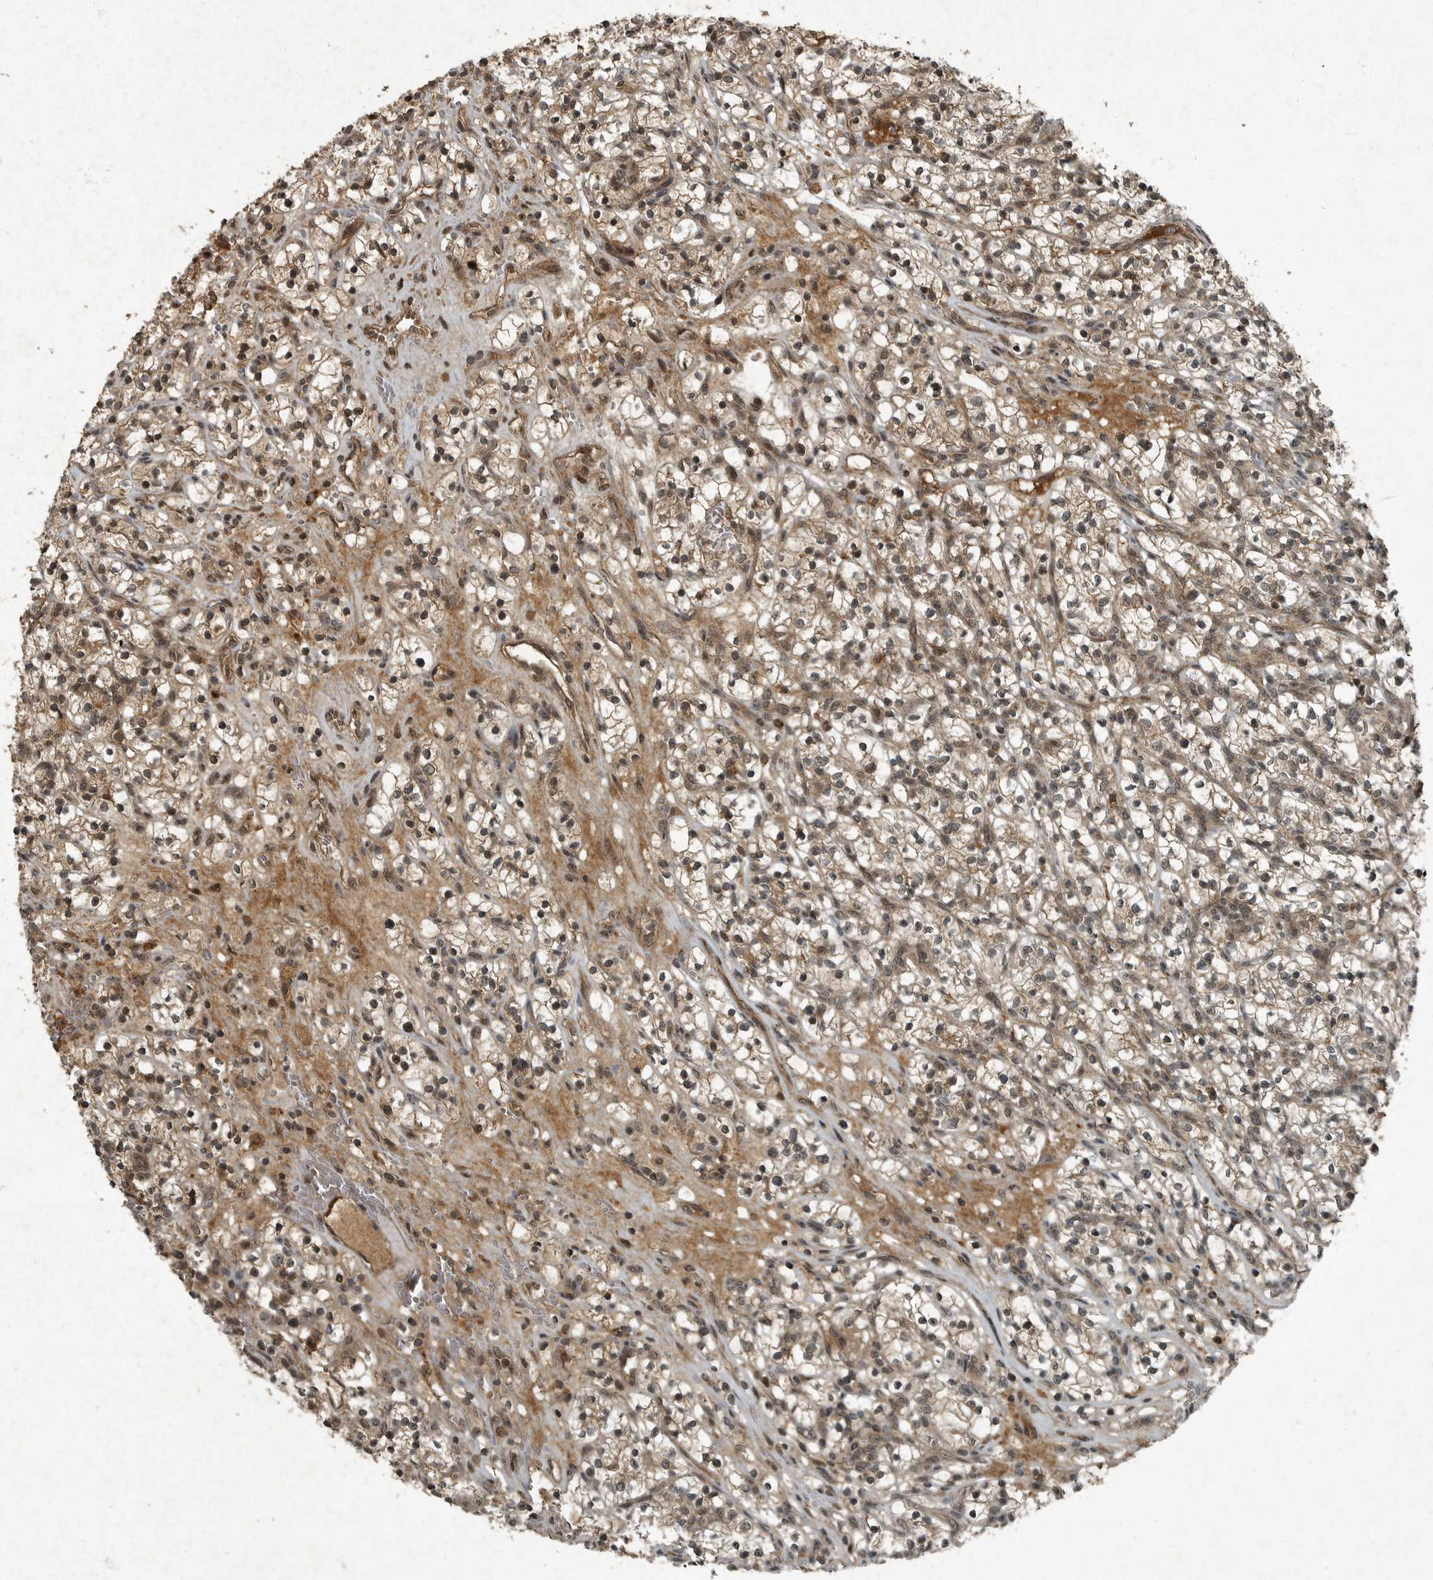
{"staining": {"intensity": "weak", "quantity": ">75%", "location": "cytoplasmic/membranous"}, "tissue": "renal cancer", "cell_type": "Tumor cells", "image_type": "cancer", "snomed": [{"axis": "morphology", "description": "Adenocarcinoma, NOS"}, {"axis": "topography", "description": "Kidney"}], "caption": "Tumor cells exhibit weak cytoplasmic/membranous expression in approximately >75% of cells in renal cancer.", "gene": "FOXO1", "patient": {"sex": "female", "age": 57}}